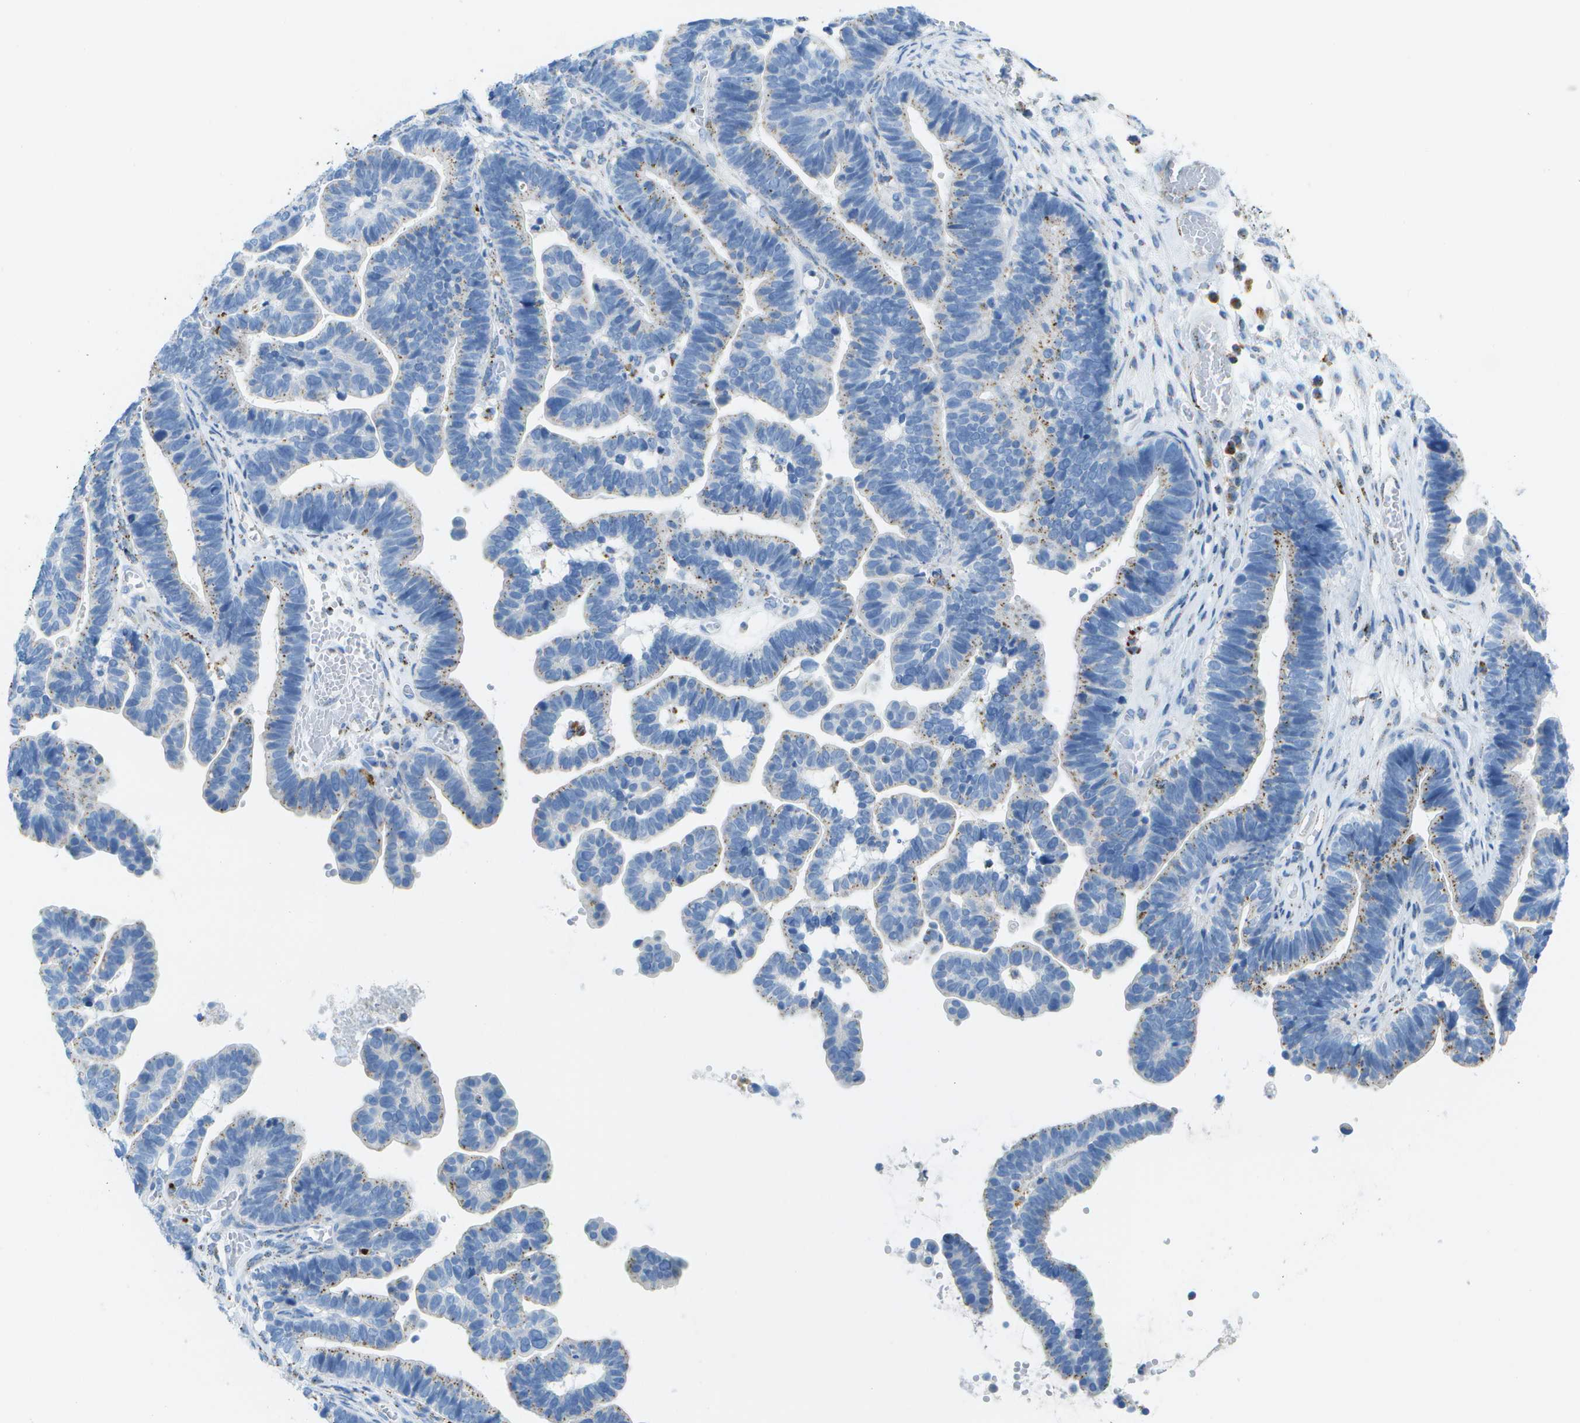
{"staining": {"intensity": "weak", "quantity": "25%-75%", "location": "cytoplasmic/membranous"}, "tissue": "ovarian cancer", "cell_type": "Tumor cells", "image_type": "cancer", "snomed": [{"axis": "morphology", "description": "Cystadenocarcinoma, serous, NOS"}, {"axis": "topography", "description": "Ovary"}], "caption": "A brown stain highlights weak cytoplasmic/membranous staining of a protein in human ovarian cancer tumor cells.", "gene": "PRCP", "patient": {"sex": "female", "age": 56}}